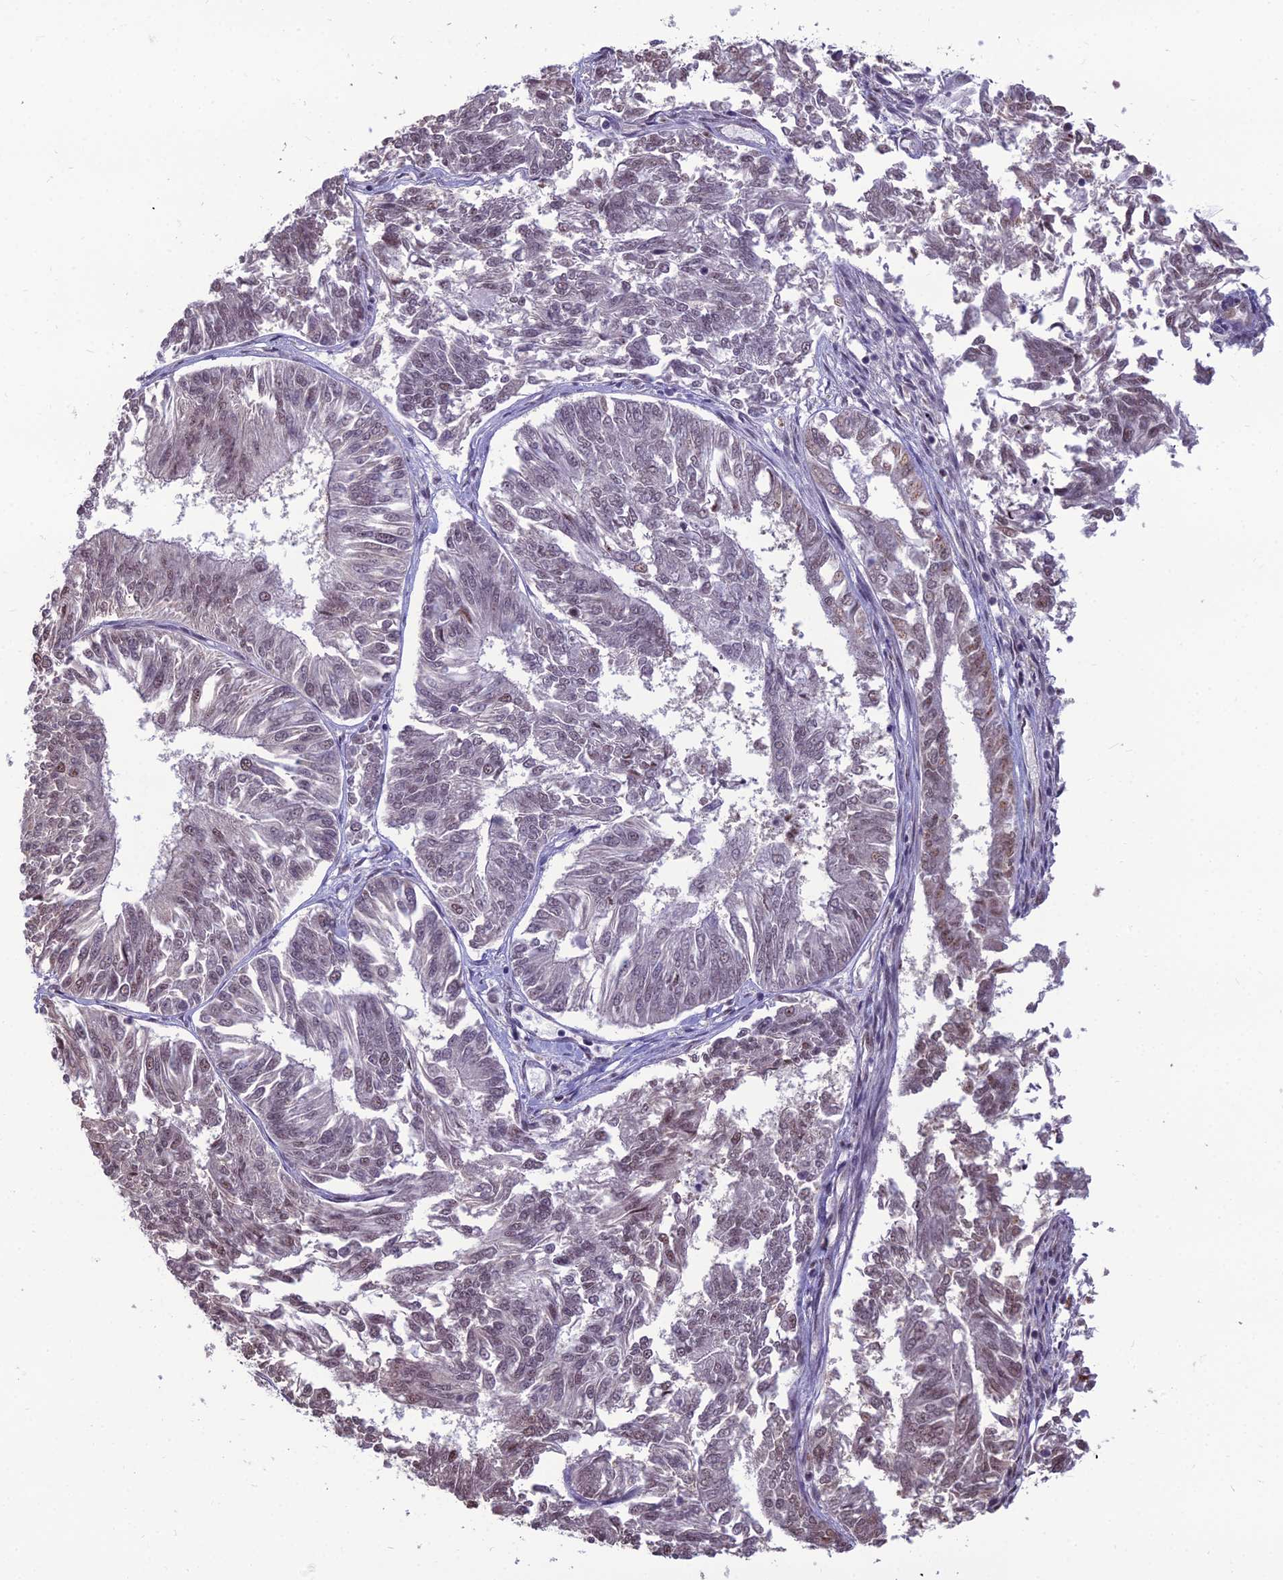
{"staining": {"intensity": "weak", "quantity": "25%-75%", "location": "nuclear"}, "tissue": "endometrial cancer", "cell_type": "Tumor cells", "image_type": "cancer", "snomed": [{"axis": "morphology", "description": "Adenocarcinoma, NOS"}, {"axis": "topography", "description": "Endometrium"}], "caption": "Human endometrial adenocarcinoma stained with a brown dye displays weak nuclear positive positivity in about 25%-75% of tumor cells.", "gene": "SRSF7", "patient": {"sex": "female", "age": 58}}